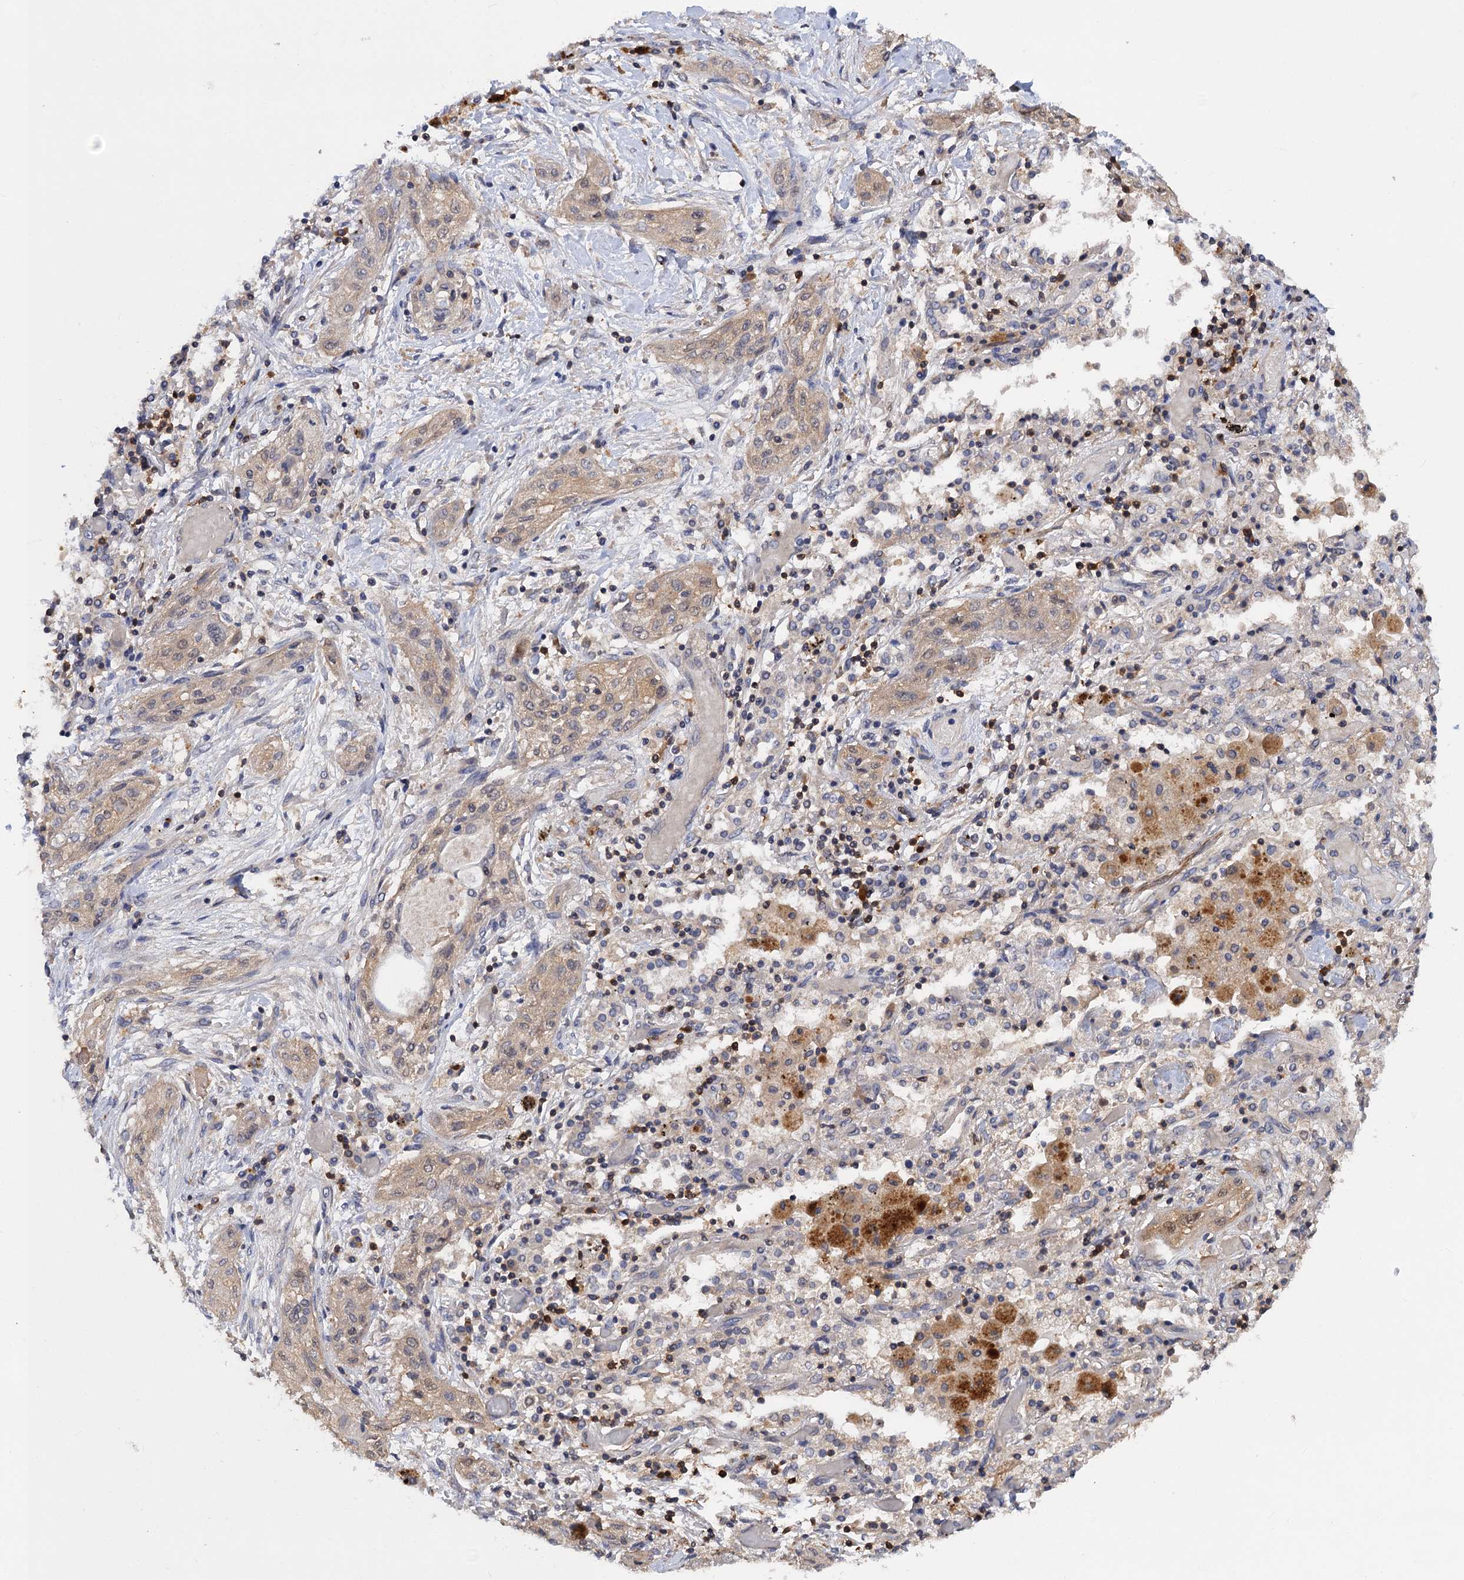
{"staining": {"intensity": "weak", "quantity": ">75%", "location": "cytoplasmic/membranous"}, "tissue": "lung cancer", "cell_type": "Tumor cells", "image_type": "cancer", "snomed": [{"axis": "morphology", "description": "Squamous cell carcinoma, NOS"}, {"axis": "topography", "description": "Lung"}], "caption": "Weak cytoplasmic/membranous positivity is seen in approximately >75% of tumor cells in lung cancer (squamous cell carcinoma). Nuclei are stained in blue.", "gene": "DGKA", "patient": {"sex": "female", "age": 47}}